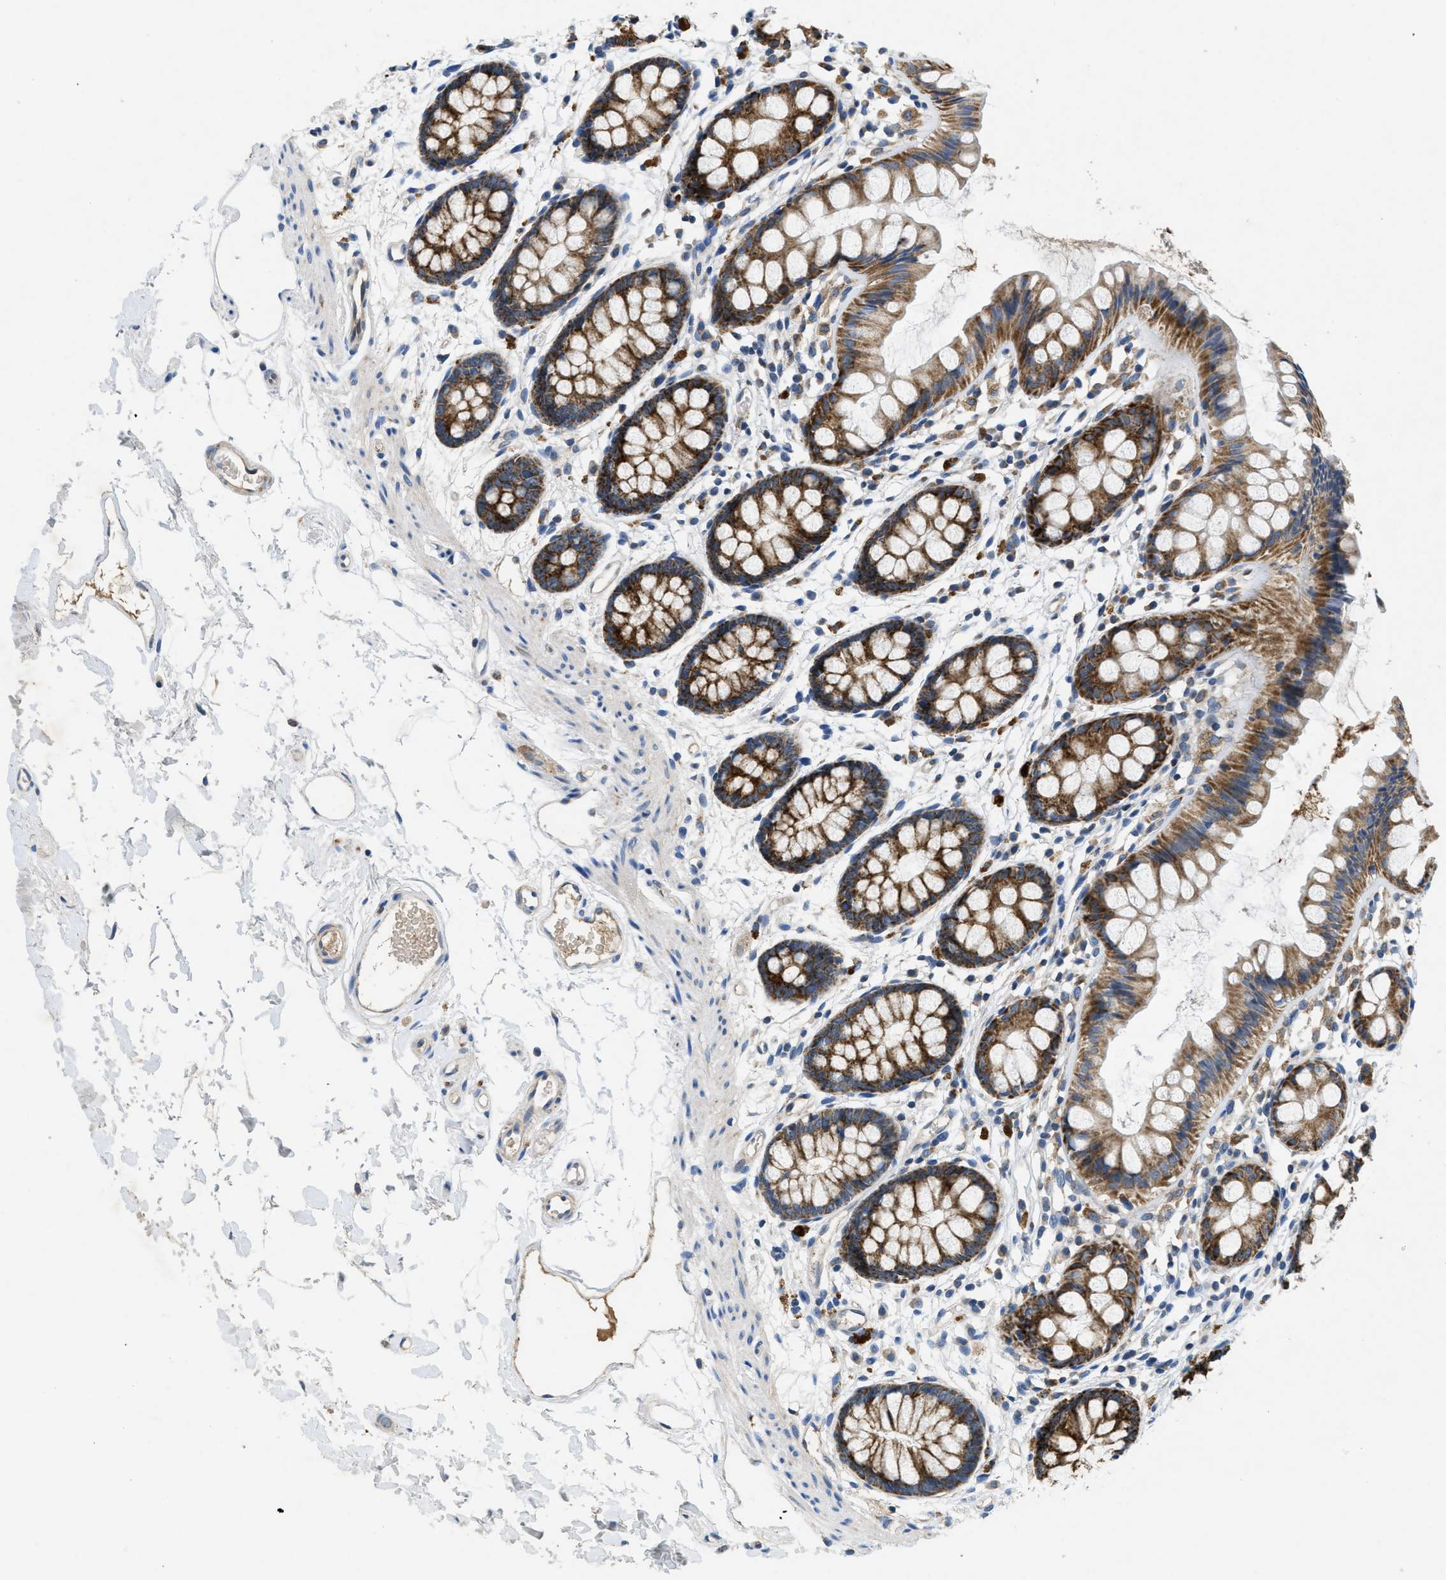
{"staining": {"intensity": "strong", "quantity": ">75%", "location": "cytoplasmic/membranous"}, "tissue": "rectum", "cell_type": "Glandular cells", "image_type": "normal", "snomed": [{"axis": "morphology", "description": "Normal tissue, NOS"}, {"axis": "topography", "description": "Rectum"}], "caption": "Rectum stained with a brown dye demonstrates strong cytoplasmic/membranous positive expression in about >75% of glandular cells.", "gene": "PNKD", "patient": {"sex": "female", "age": 66}}